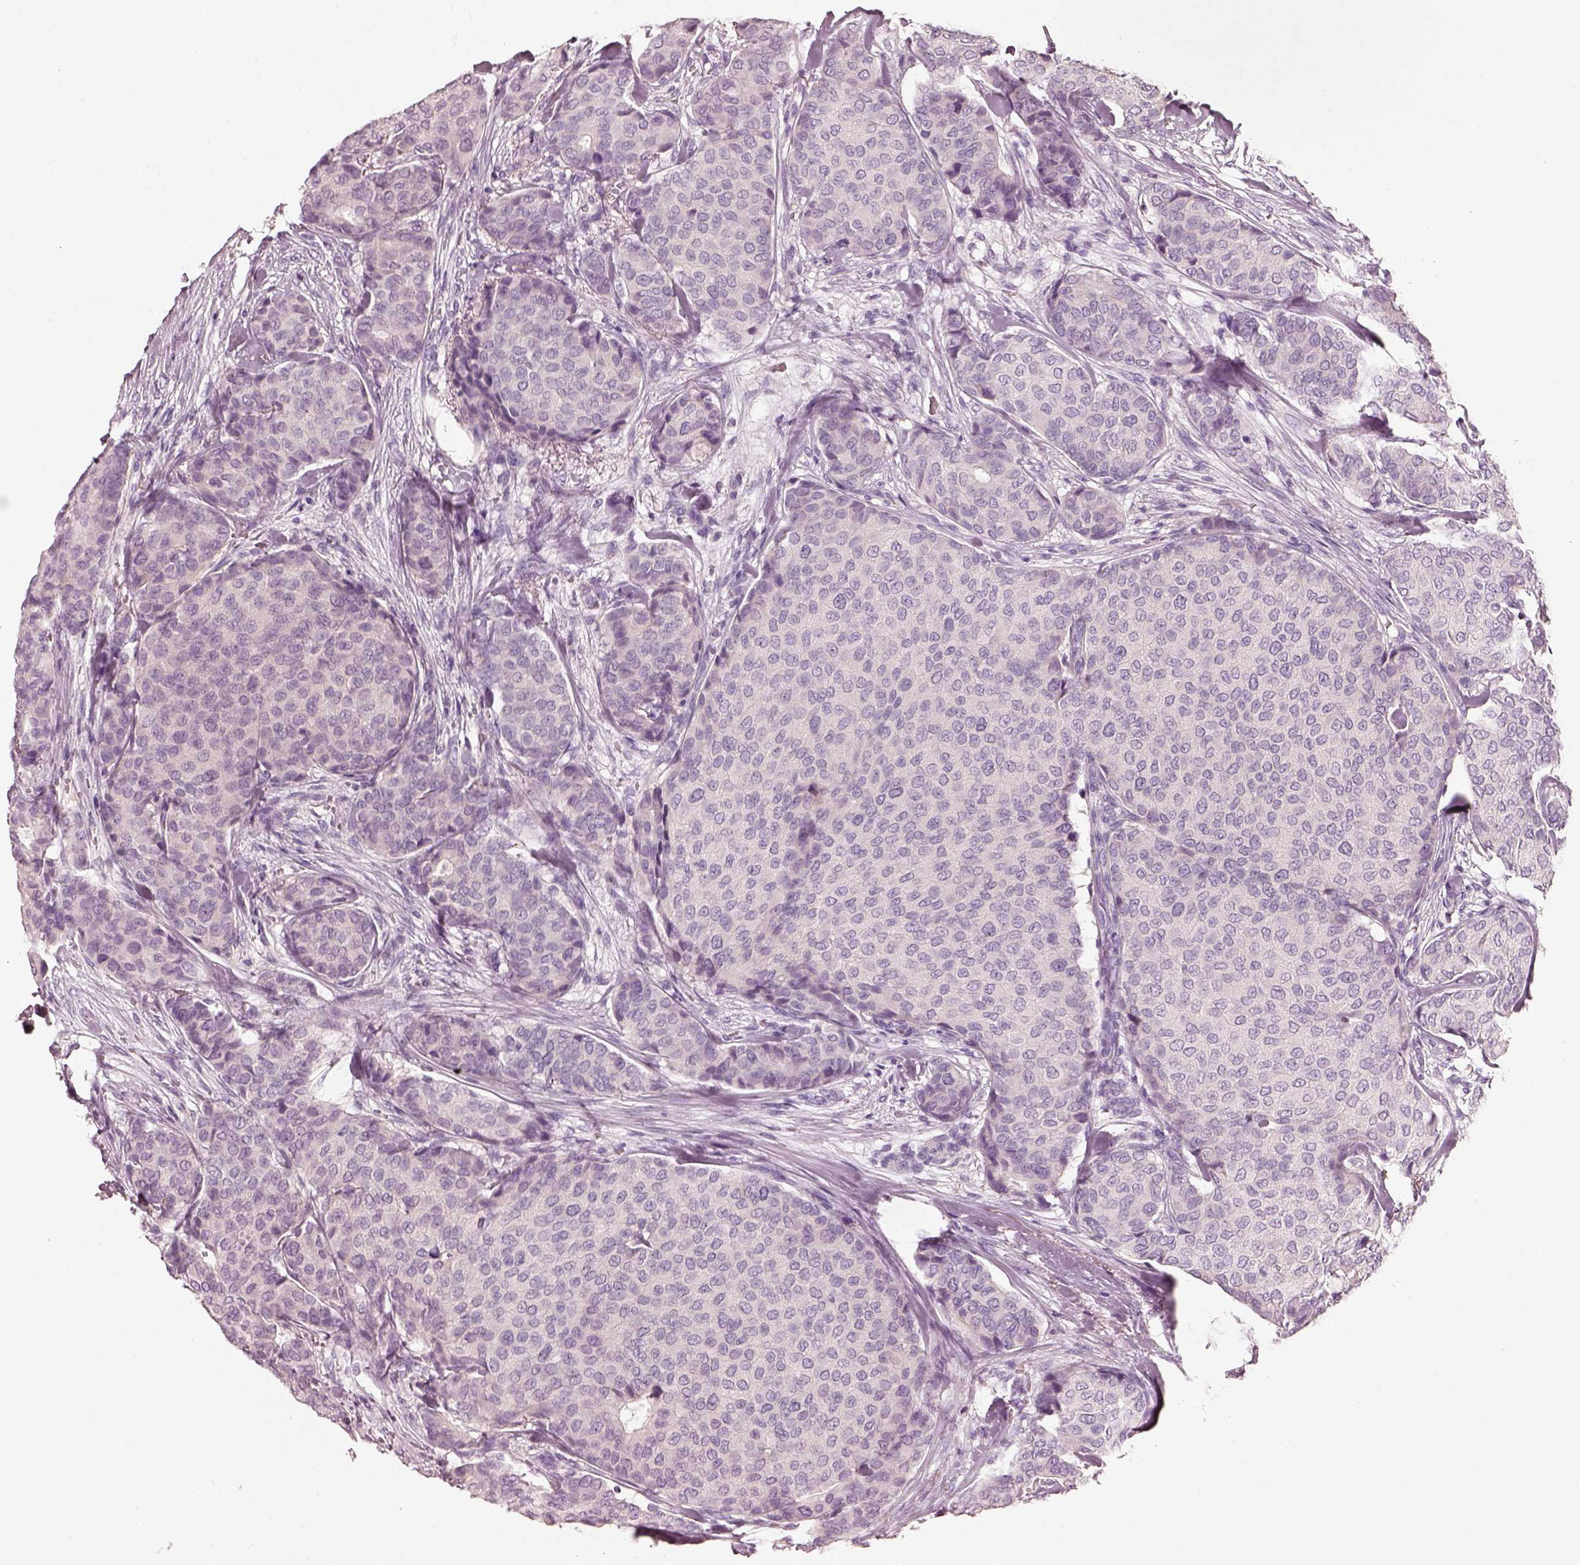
{"staining": {"intensity": "negative", "quantity": "none", "location": "none"}, "tissue": "breast cancer", "cell_type": "Tumor cells", "image_type": "cancer", "snomed": [{"axis": "morphology", "description": "Duct carcinoma"}, {"axis": "topography", "description": "Breast"}], "caption": "Breast infiltrating ductal carcinoma stained for a protein using IHC shows no staining tumor cells.", "gene": "PNOC", "patient": {"sex": "female", "age": 75}}